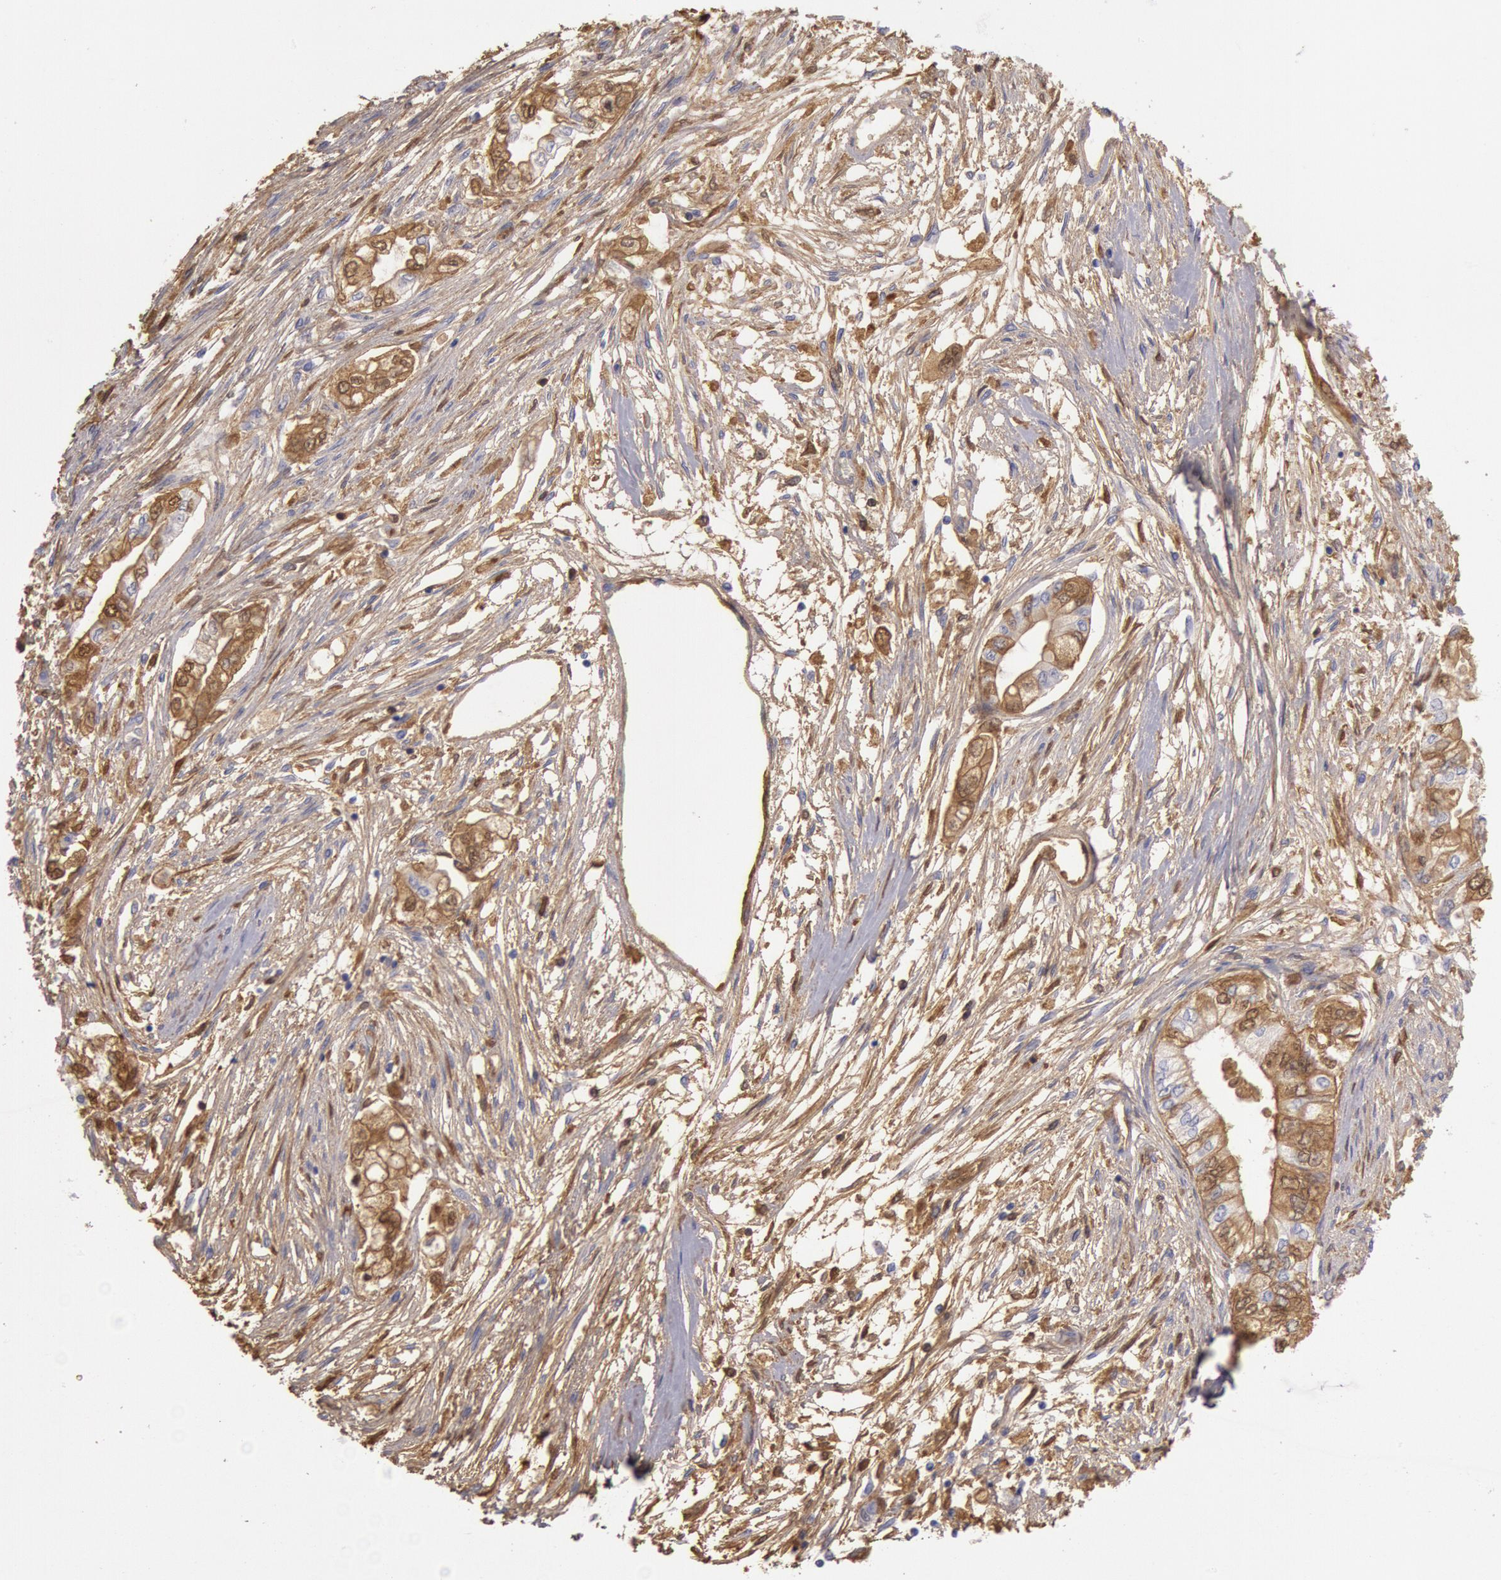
{"staining": {"intensity": "moderate", "quantity": "25%-75%", "location": "cytoplasmic/membranous"}, "tissue": "pancreatic cancer", "cell_type": "Tumor cells", "image_type": "cancer", "snomed": [{"axis": "morphology", "description": "Adenocarcinoma, NOS"}, {"axis": "topography", "description": "Pancreas"}], "caption": "DAB (3,3'-diaminobenzidine) immunohistochemical staining of pancreatic cancer demonstrates moderate cytoplasmic/membranous protein staining in approximately 25%-75% of tumor cells.", "gene": "IGHG1", "patient": {"sex": "male", "age": 79}}